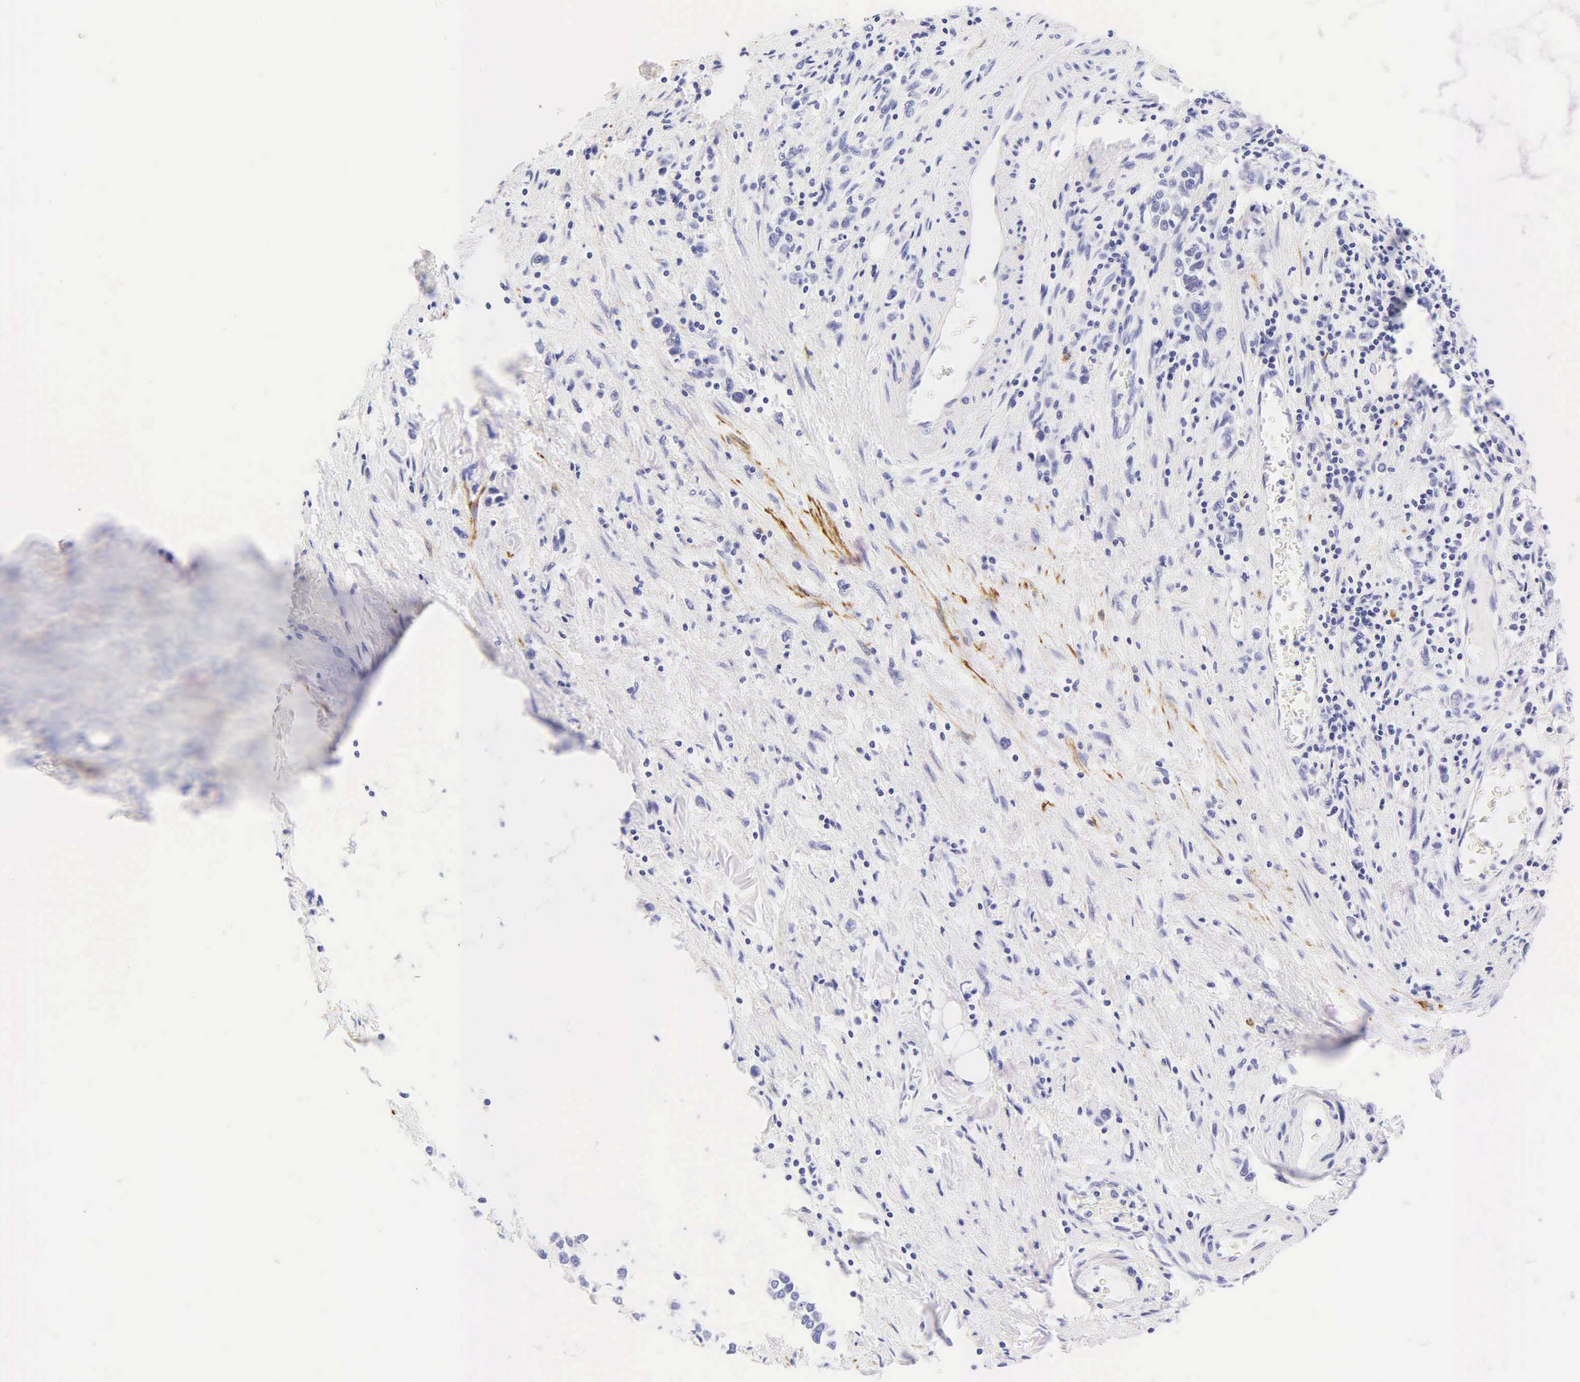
{"staining": {"intensity": "negative", "quantity": "none", "location": "none"}, "tissue": "stomach cancer", "cell_type": "Tumor cells", "image_type": "cancer", "snomed": [{"axis": "morphology", "description": "Adenocarcinoma, NOS"}, {"axis": "topography", "description": "Stomach, upper"}], "caption": "Immunohistochemistry micrograph of neoplastic tissue: stomach adenocarcinoma stained with DAB displays no significant protein staining in tumor cells.", "gene": "DES", "patient": {"sex": "male", "age": 76}}